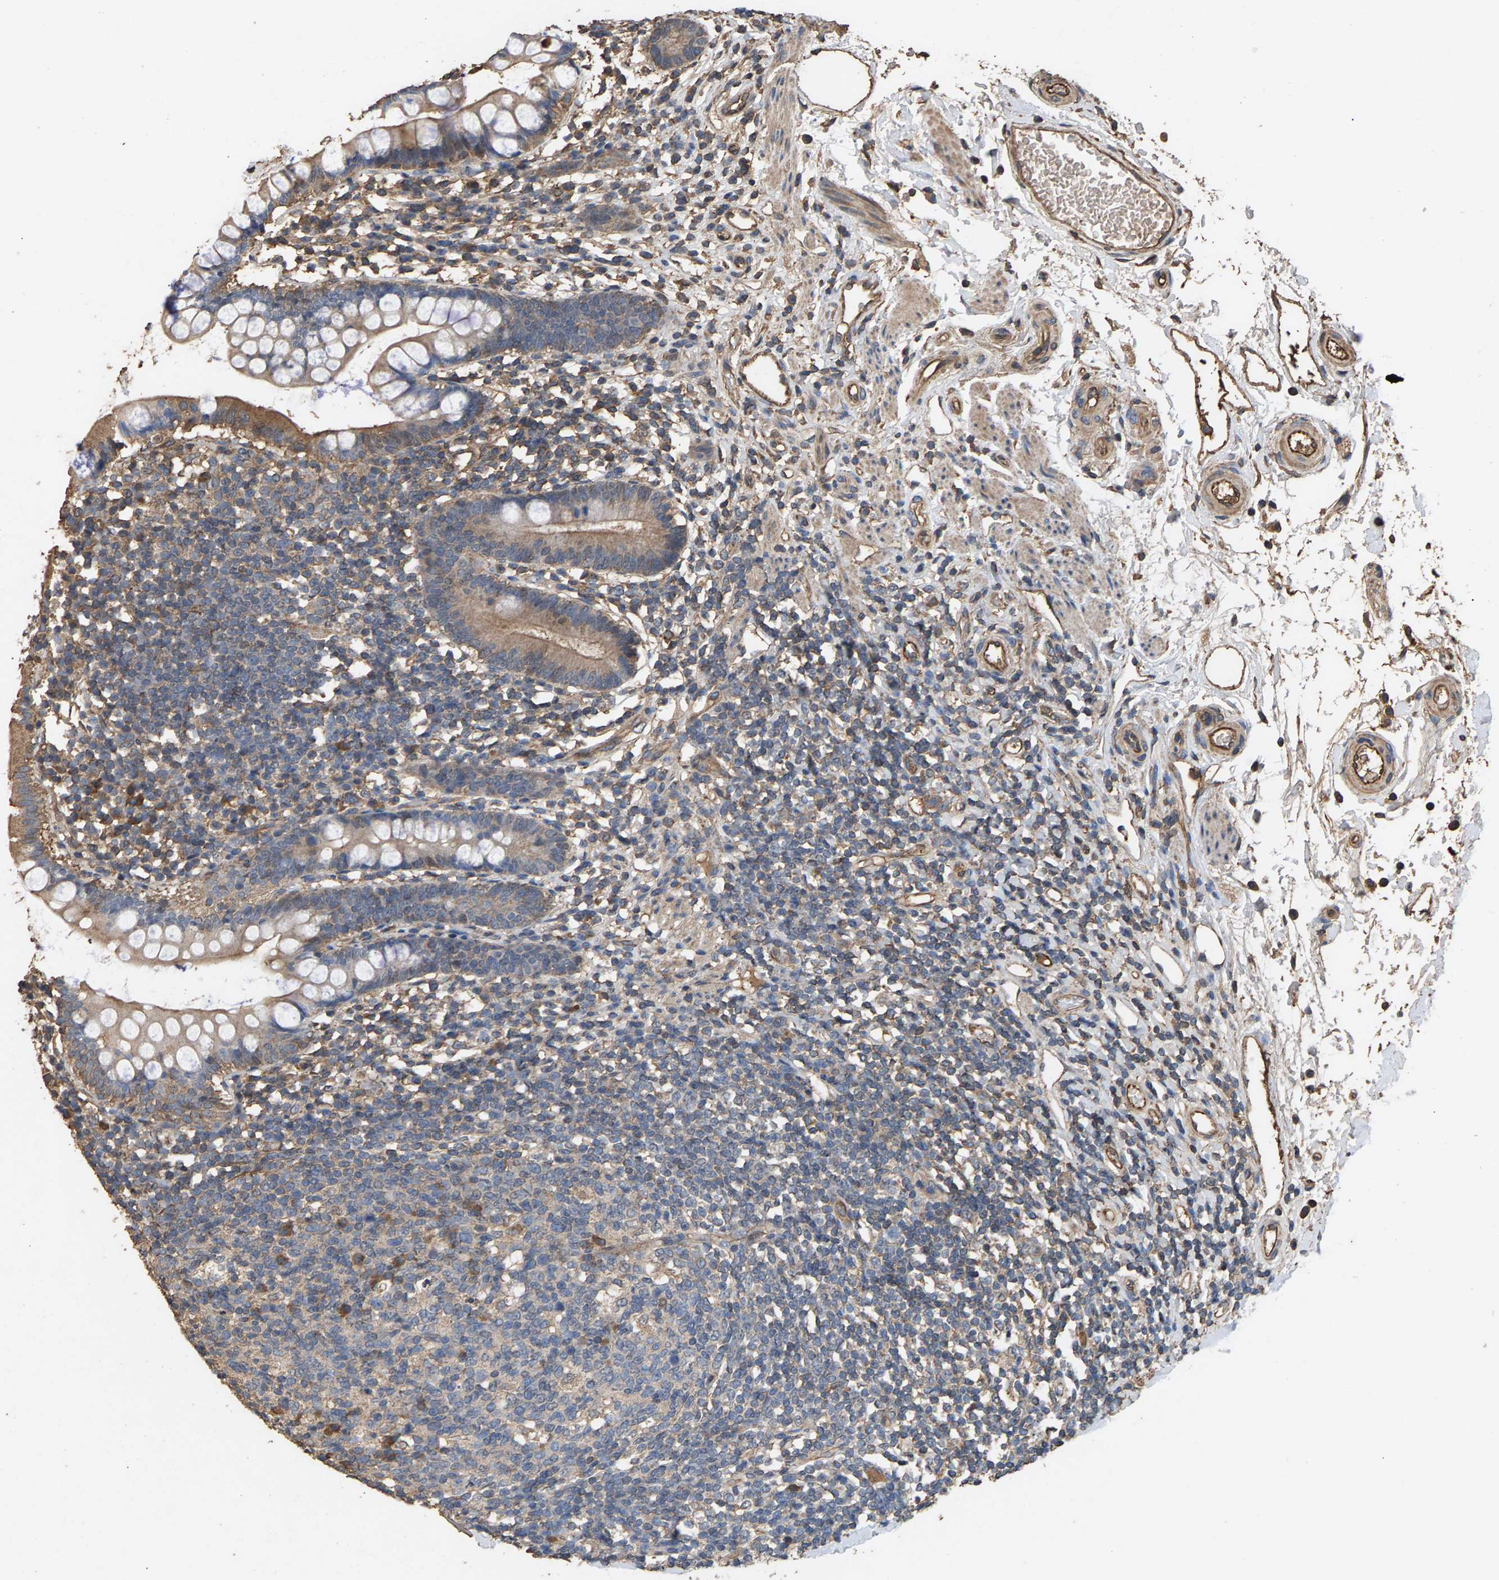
{"staining": {"intensity": "moderate", "quantity": ">75%", "location": "cytoplasmic/membranous"}, "tissue": "small intestine", "cell_type": "Glandular cells", "image_type": "normal", "snomed": [{"axis": "morphology", "description": "Normal tissue, NOS"}, {"axis": "topography", "description": "Small intestine"}], "caption": "A photomicrograph showing moderate cytoplasmic/membranous staining in approximately >75% of glandular cells in normal small intestine, as visualized by brown immunohistochemical staining.", "gene": "HTRA3", "patient": {"sex": "female", "age": 84}}